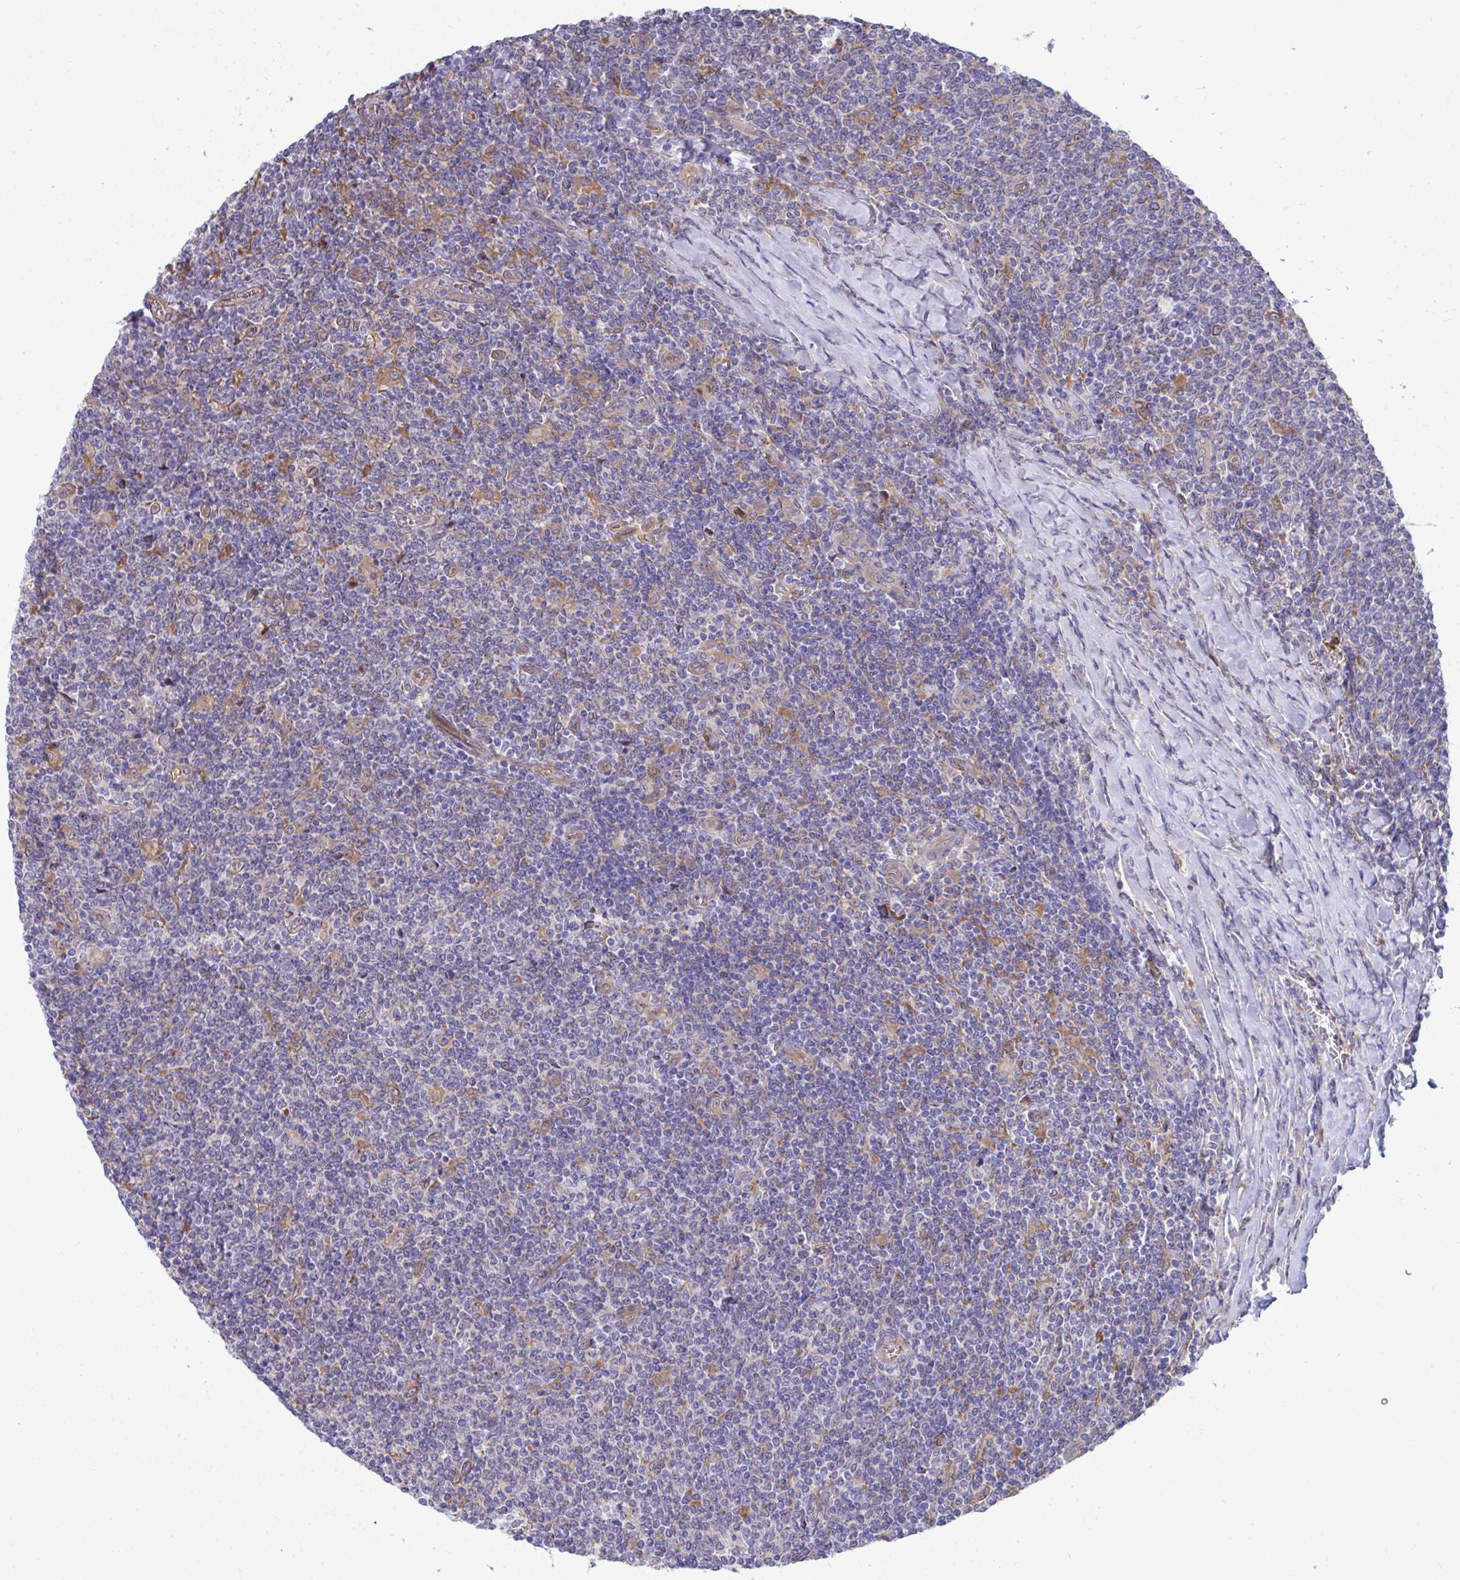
{"staining": {"intensity": "negative", "quantity": "none", "location": "none"}, "tissue": "lymphoma", "cell_type": "Tumor cells", "image_type": "cancer", "snomed": [{"axis": "morphology", "description": "Malignant lymphoma, non-Hodgkin's type, Low grade"}, {"axis": "topography", "description": "Lymph node"}], "caption": "An immunohistochemistry photomicrograph of lymphoma is shown. There is no staining in tumor cells of lymphoma. Brightfield microscopy of IHC stained with DAB (brown) and hematoxylin (blue), captured at high magnification.", "gene": "CENPQ", "patient": {"sex": "male", "age": 52}}